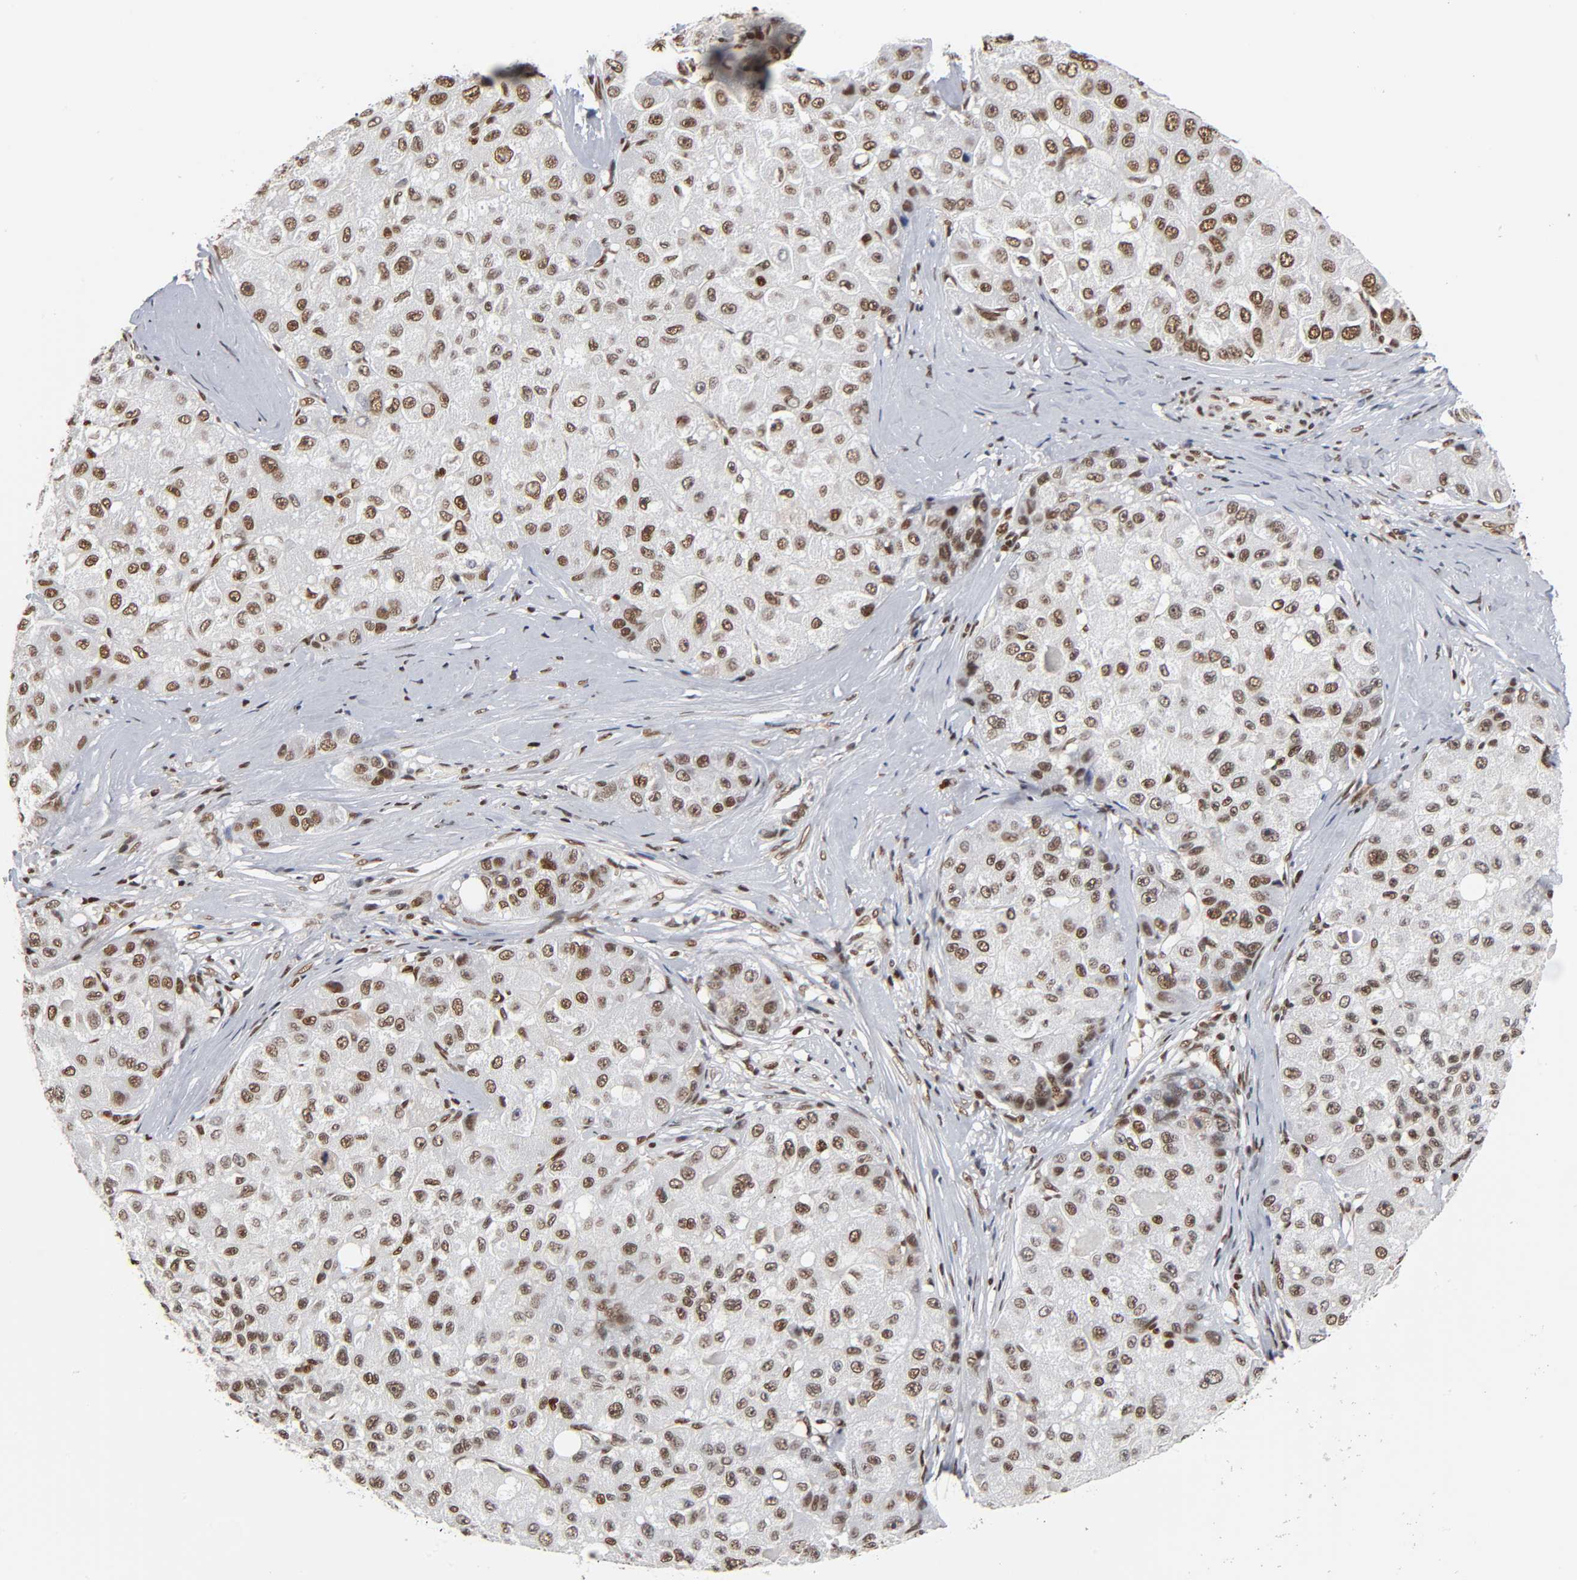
{"staining": {"intensity": "moderate", "quantity": ">75%", "location": "nuclear"}, "tissue": "liver cancer", "cell_type": "Tumor cells", "image_type": "cancer", "snomed": [{"axis": "morphology", "description": "Carcinoma, Hepatocellular, NOS"}, {"axis": "topography", "description": "Liver"}], "caption": "Human liver cancer stained with a brown dye demonstrates moderate nuclear positive positivity in about >75% of tumor cells.", "gene": "ILKAP", "patient": {"sex": "male", "age": 80}}